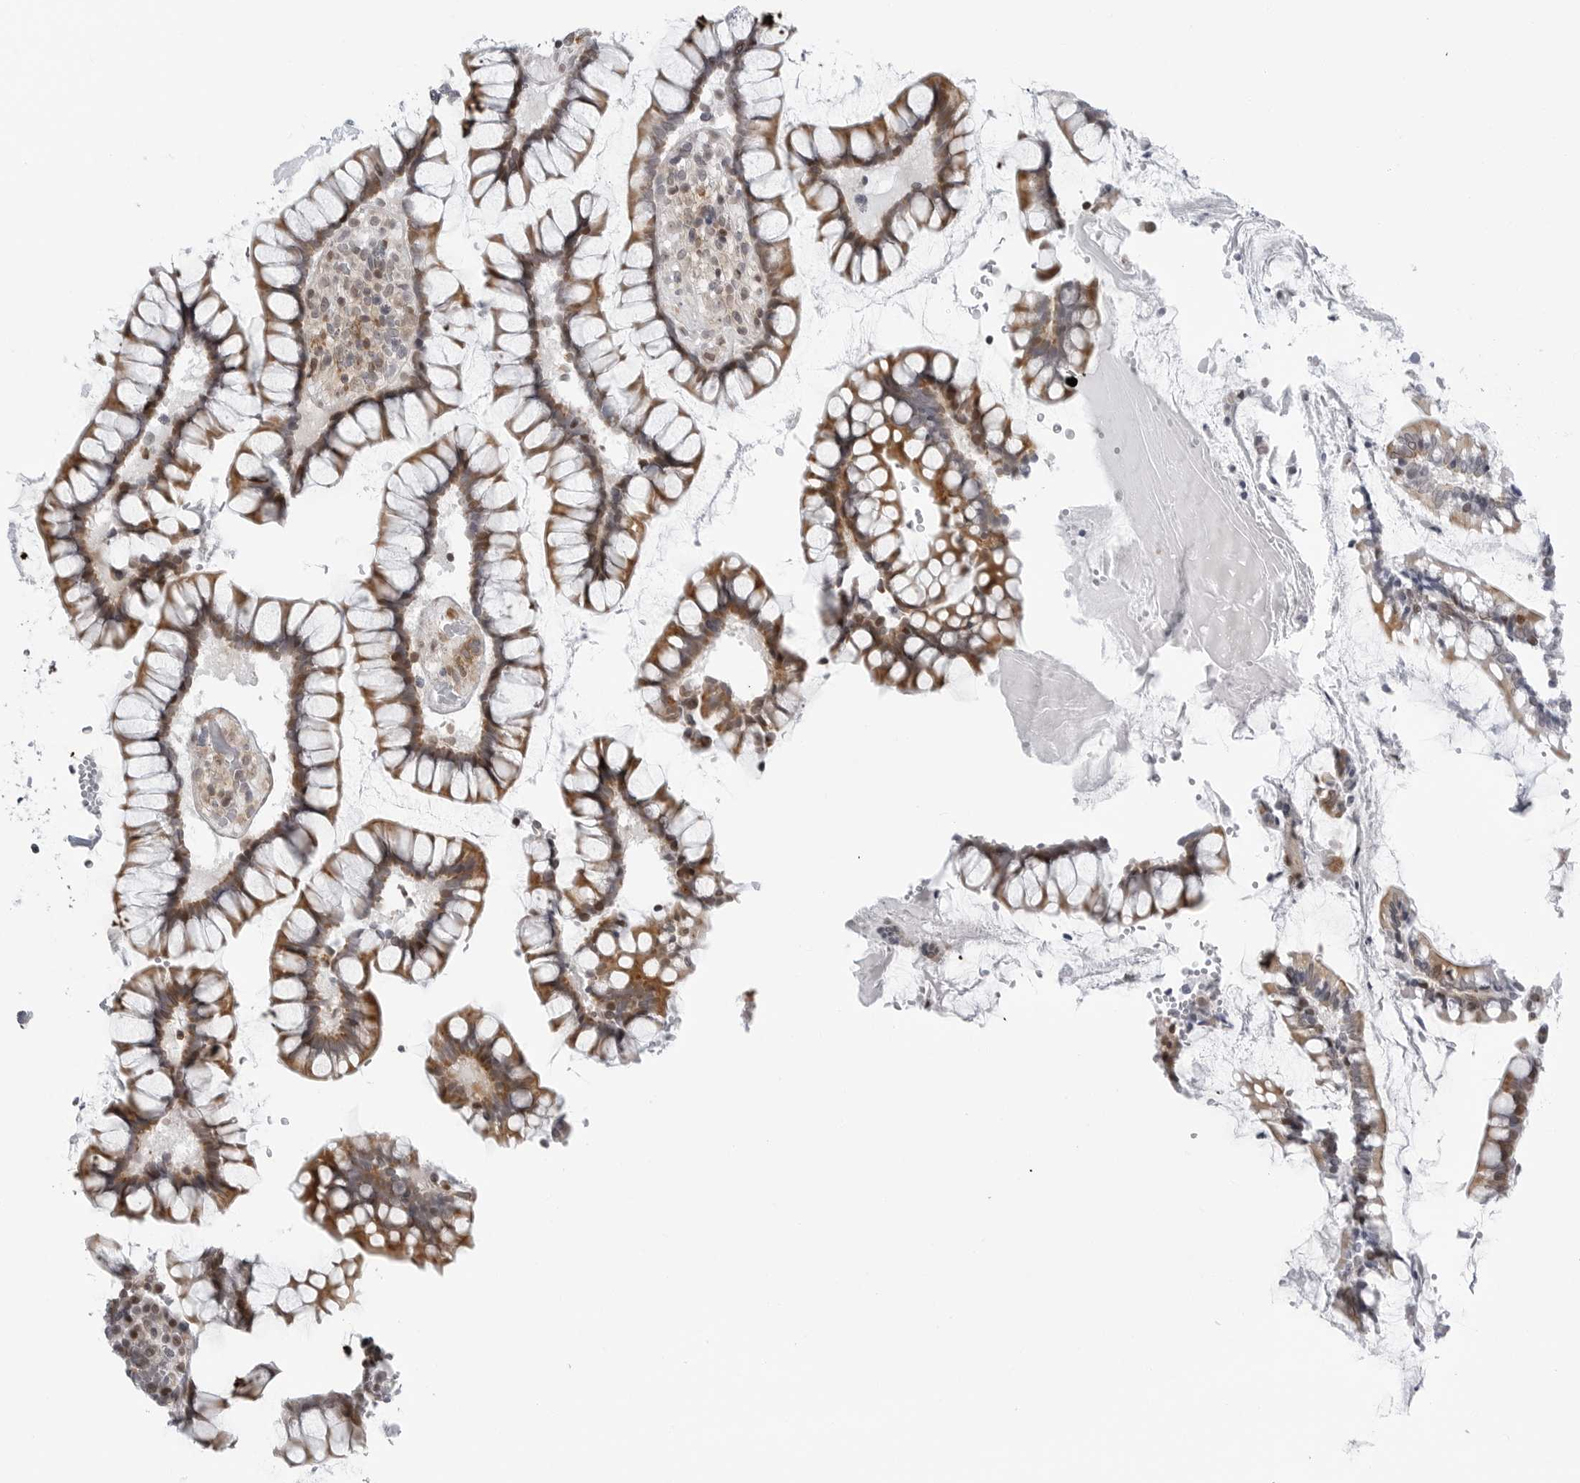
{"staining": {"intensity": "negative", "quantity": "none", "location": "none"}, "tissue": "colon", "cell_type": "Endothelial cells", "image_type": "normal", "snomed": [{"axis": "morphology", "description": "Normal tissue, NOS"}, {"axis": "topography", "description": "Colon"}], "caption": "Image shows no significant protein positivity in endothelial cells of normal colon.", "gene": "FAM135B", "patient": {"sex": "female", "age": 79}}